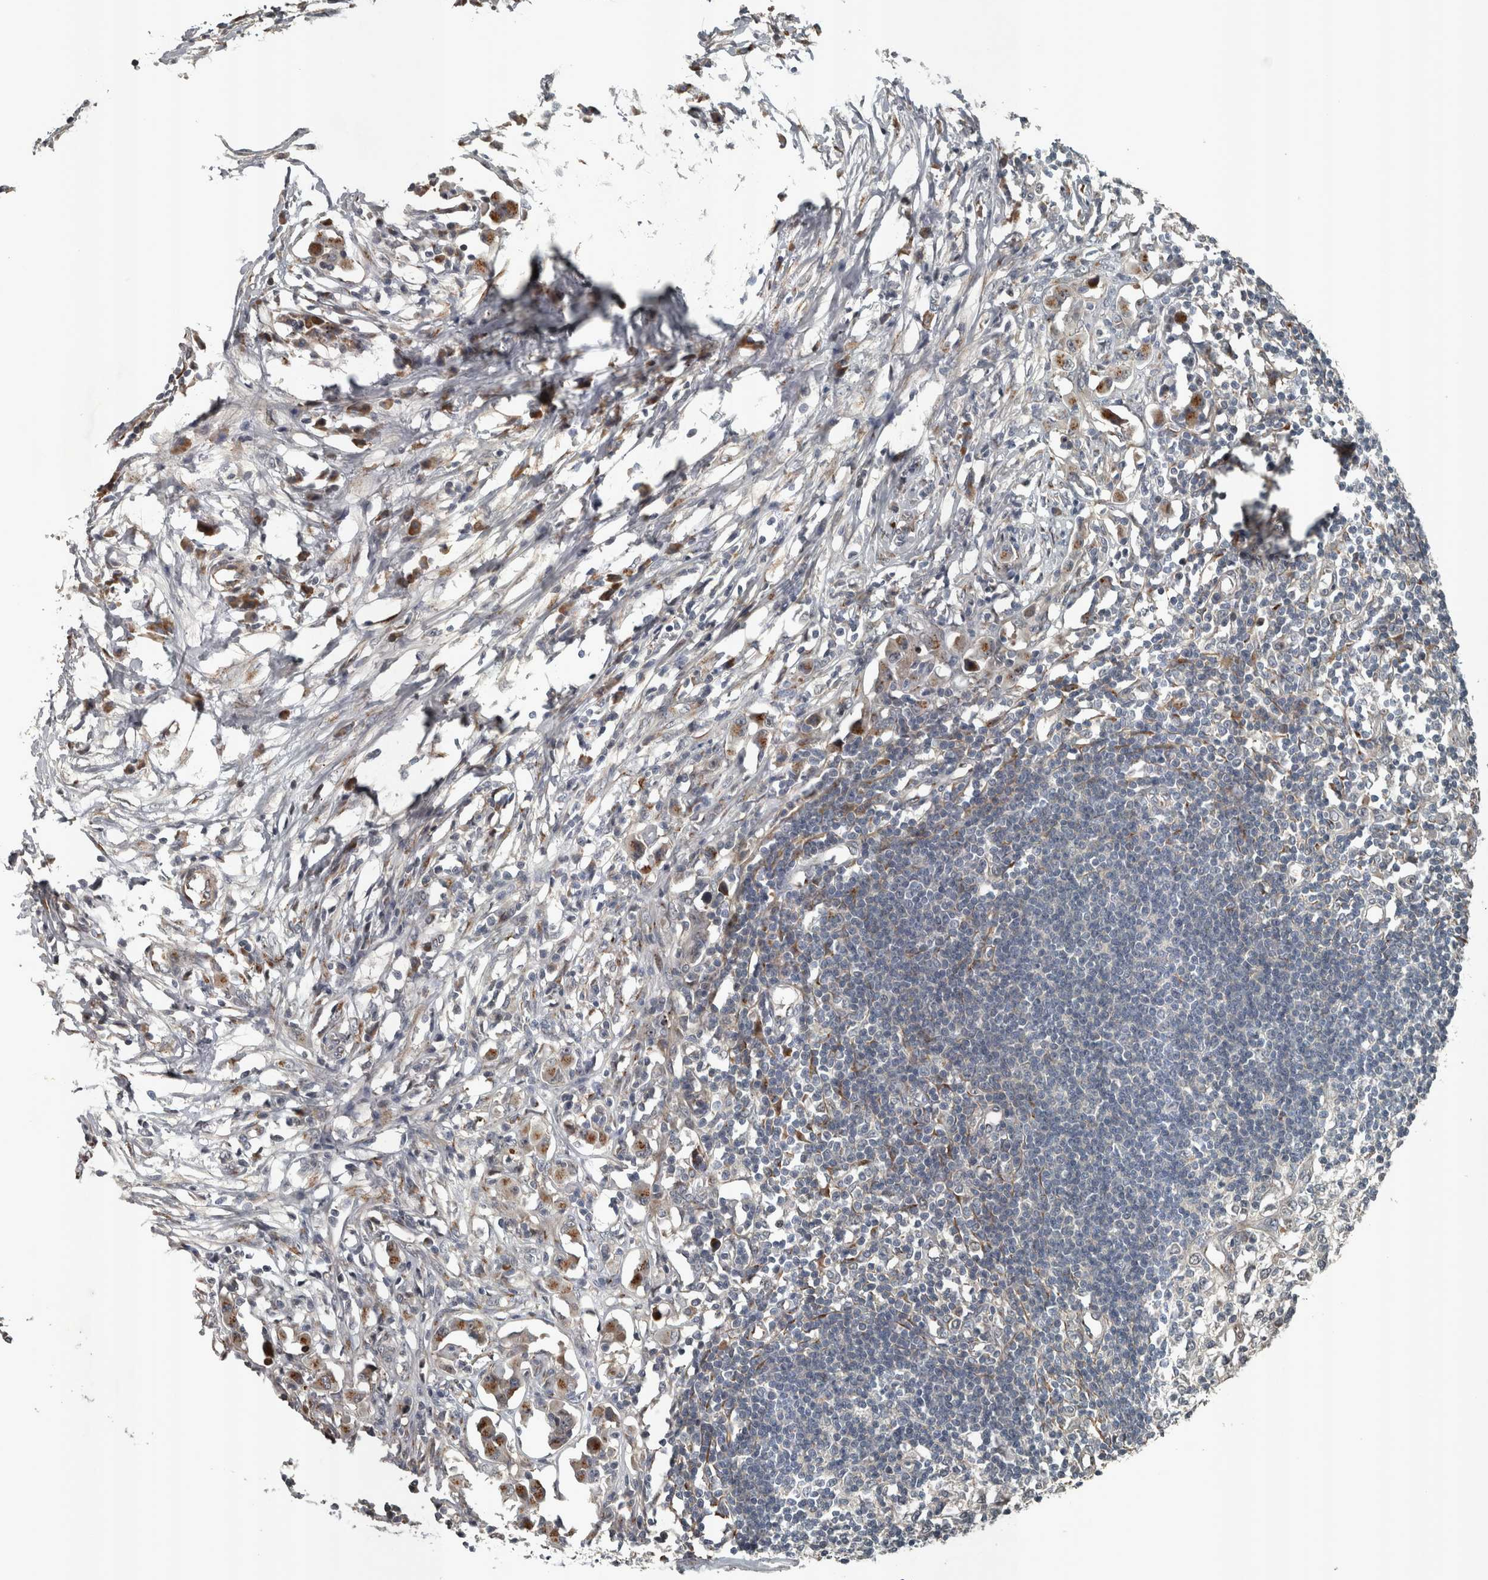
{"staining": {"intensity": "weak", "quantity": "25%-75%", "location": "cytoplasmic/membranous"}, "tissue": "lymph node", "cell_type": "Germinal center cells", "image_type": "normal", "snomed": [{"axis": "morphology", "description": "Normal tissue, NOS"}, {"axis": "morphology", "description": "Malignant melanoma, Metastatic site"}, {"axis": "topography", "description": "Lymph node"}], "caption": "Immunohistochemistry (IHC) image of normal lymph node stained for a protein (brown), which shows low levels of weak cytoplasmic/membranous staining in approximately 25%-75% of germinal center cells.", "gene": "ZNF345", "patient": {"sex": "male", "age": 41}}